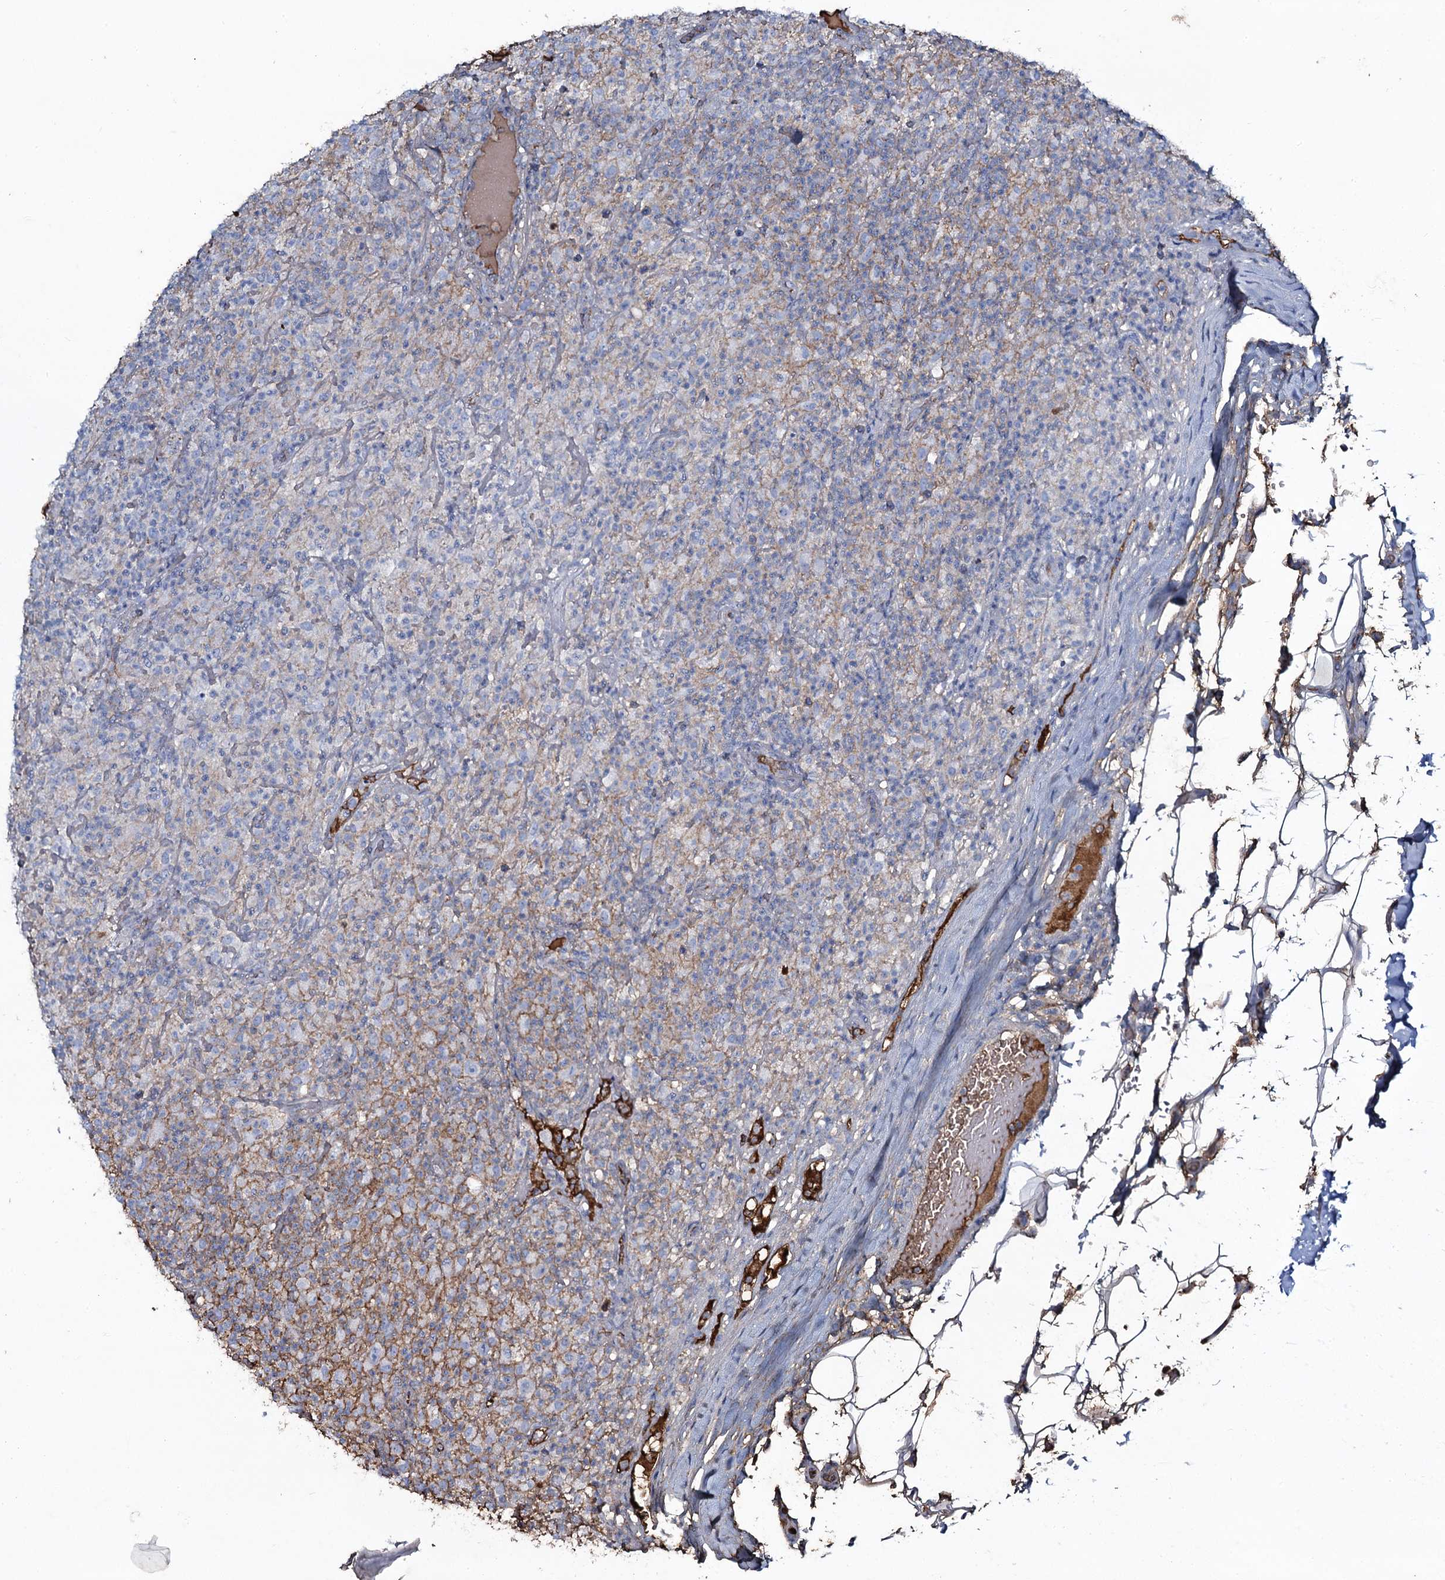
{"staining": {"intensity": "negative", "quantity": "none", "location": "none"}, "tissue": "lymphoma", "cell_type": "Tumor cells", "image_type": "cancer", "snomed": [{"axis": "morphology", "description": "Hodgkin's disease, NOS"}, {"axis": "topography", "description": "Lymph node"}], "caption": "A high-resolution micrograph shows immunohistochemistry staining of Hodgkin's disease, which shows no significant expression in tumor cells. (Stains: DAB (3,3'-diaminobenzidine) immunohistochemistry (IHC) with hematoxylin counter stain, Microscopy: brightfield microscopy at high magnification).", "gene": "EDN1", "patient": {"sex": "male", "age": 70}}